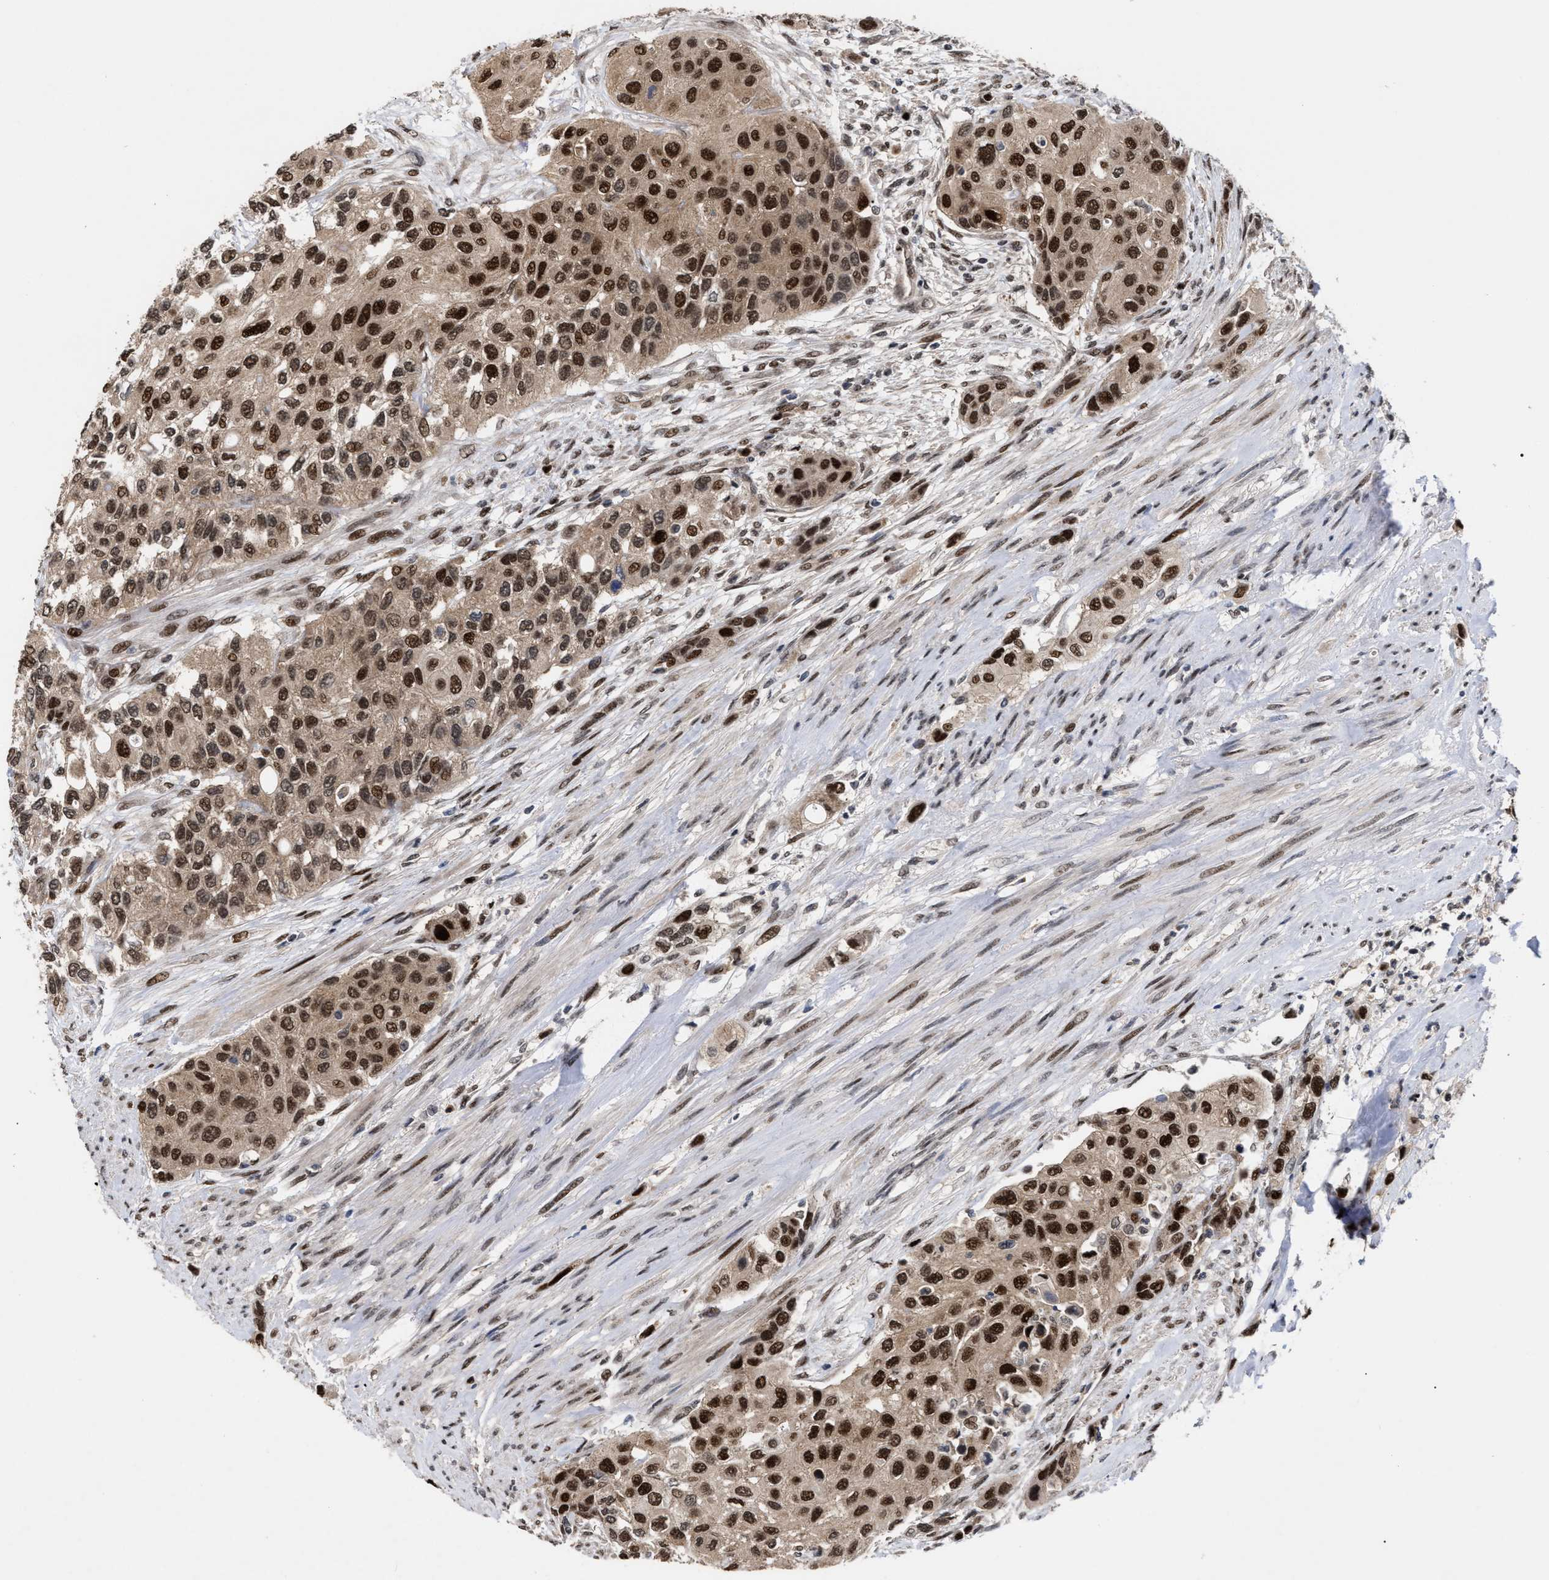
{"staining": {"intensity": "strong", "quantity": ">75%", "location": "cytoplasmic/membranous,nuclear"}, "tissue": "urothelial cancer", "cell_type": "Tumor cells", "image_type": "cancer", "snomed": [{"axis": "morphology", "description": "Urothelial carcinoma, High grade"}, {"axis": "topography", "description": "Urinary bladder"}], "caption": "This is an image of immunohistochemistry staining of urothelial cancer, which shows strong expression in the cytoplasmic/membranous and nuclear of tumor cells.", "gene": "MDM4", "patient": {"sex": "female", "age": 56}}